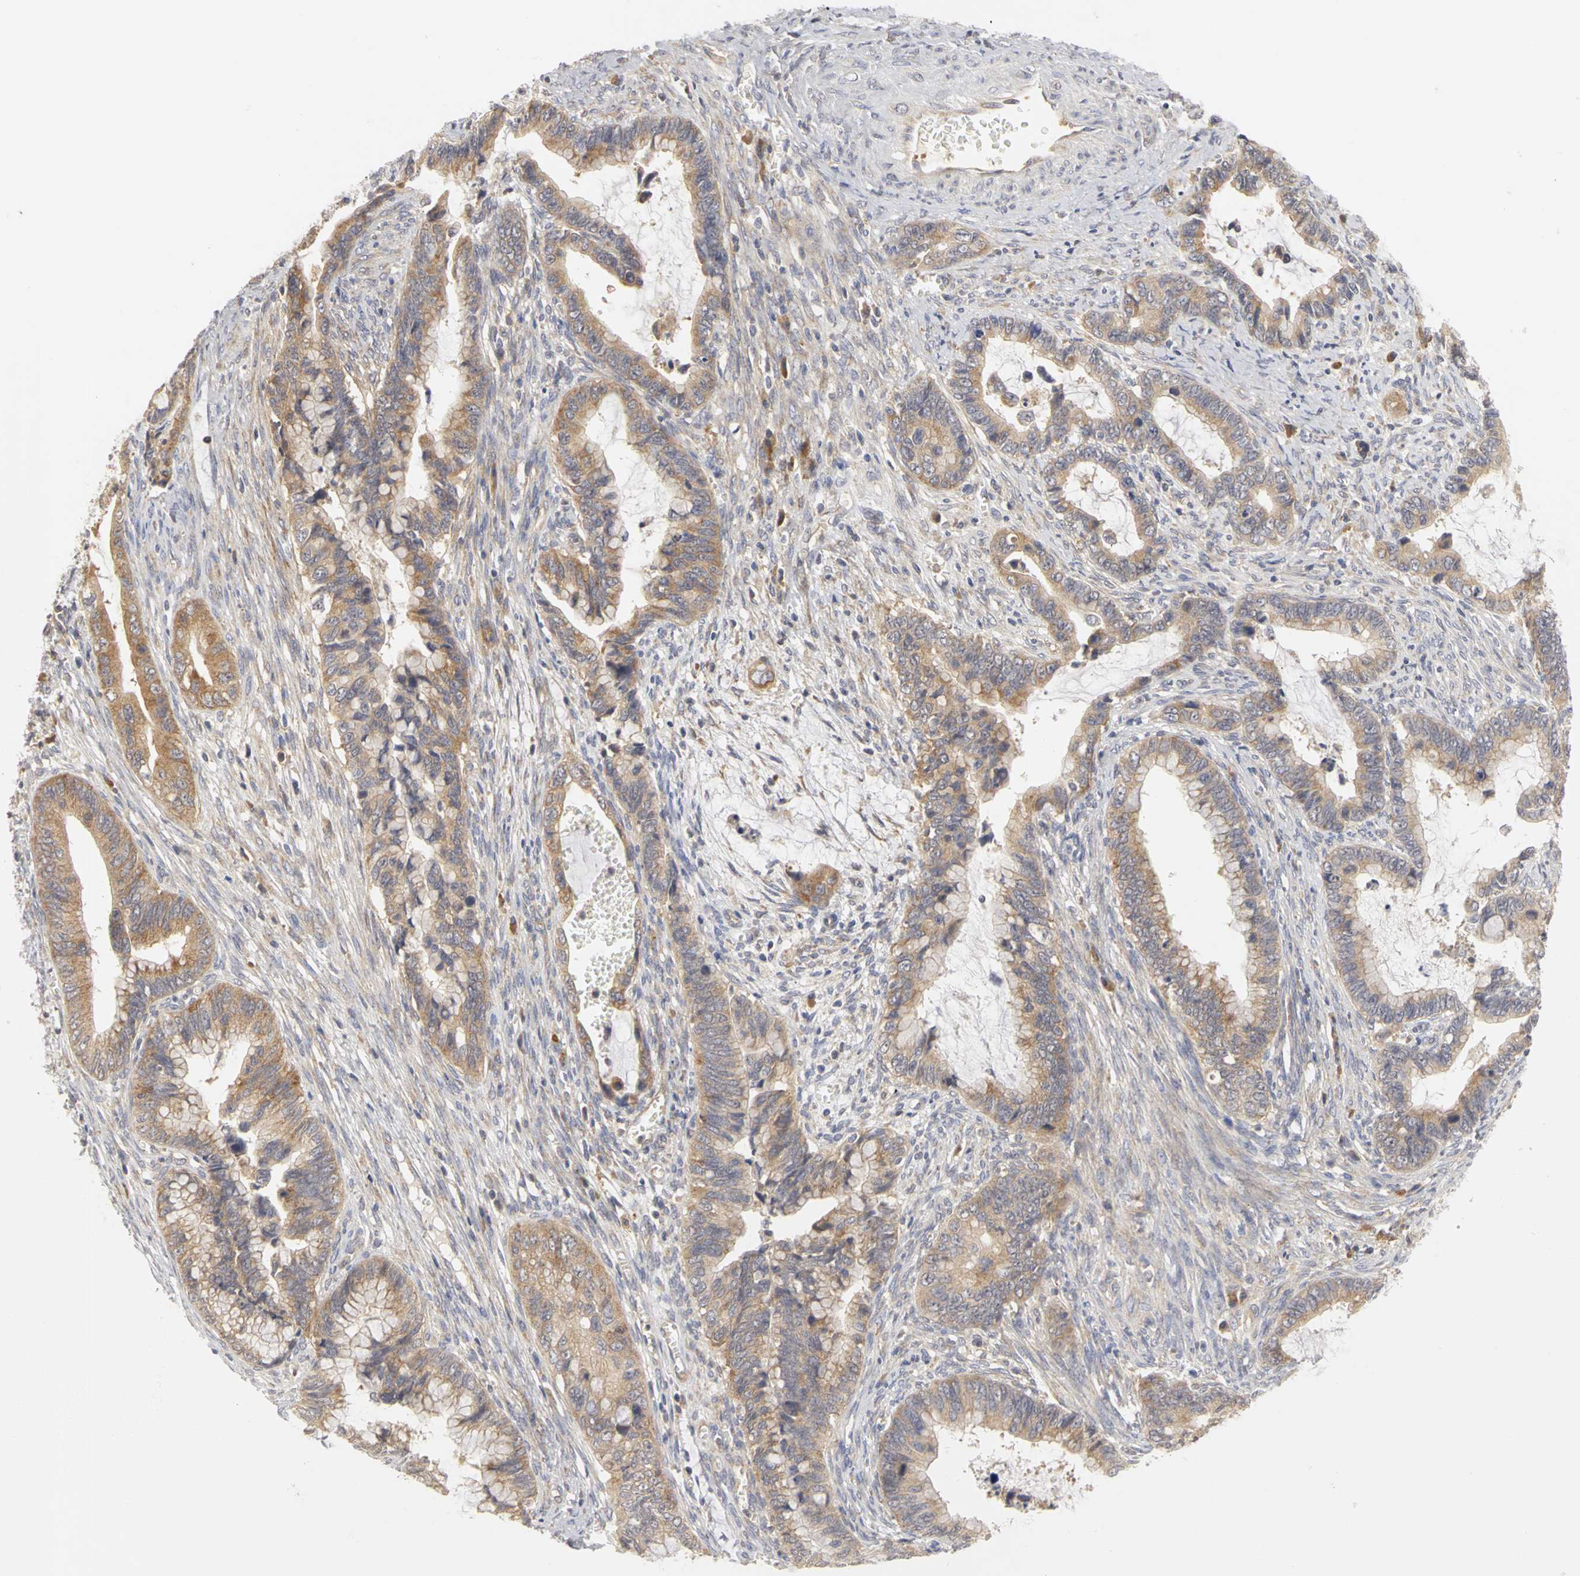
{"staining": {"intensity": "weak", "quantity": ">75%", "location": "cytoplasmic/membranous"}, "tissue": "cervical cancer", "cell_type": "Tumor cells", "image_type": "cancer", "snomed": [{"axis": "morphology", "description": "Adenocarcinoma, NOS"}, {"axis": "topography", "description": "Cervix"}], "caption": "Cervical cancer was stained to show a protein in brown. There is low levels of weak cytoplasmic/membranous expression in about >75% of tumor cells.", "gene": "IRAK1", "patient": {"sex": "female", "age": 44}}